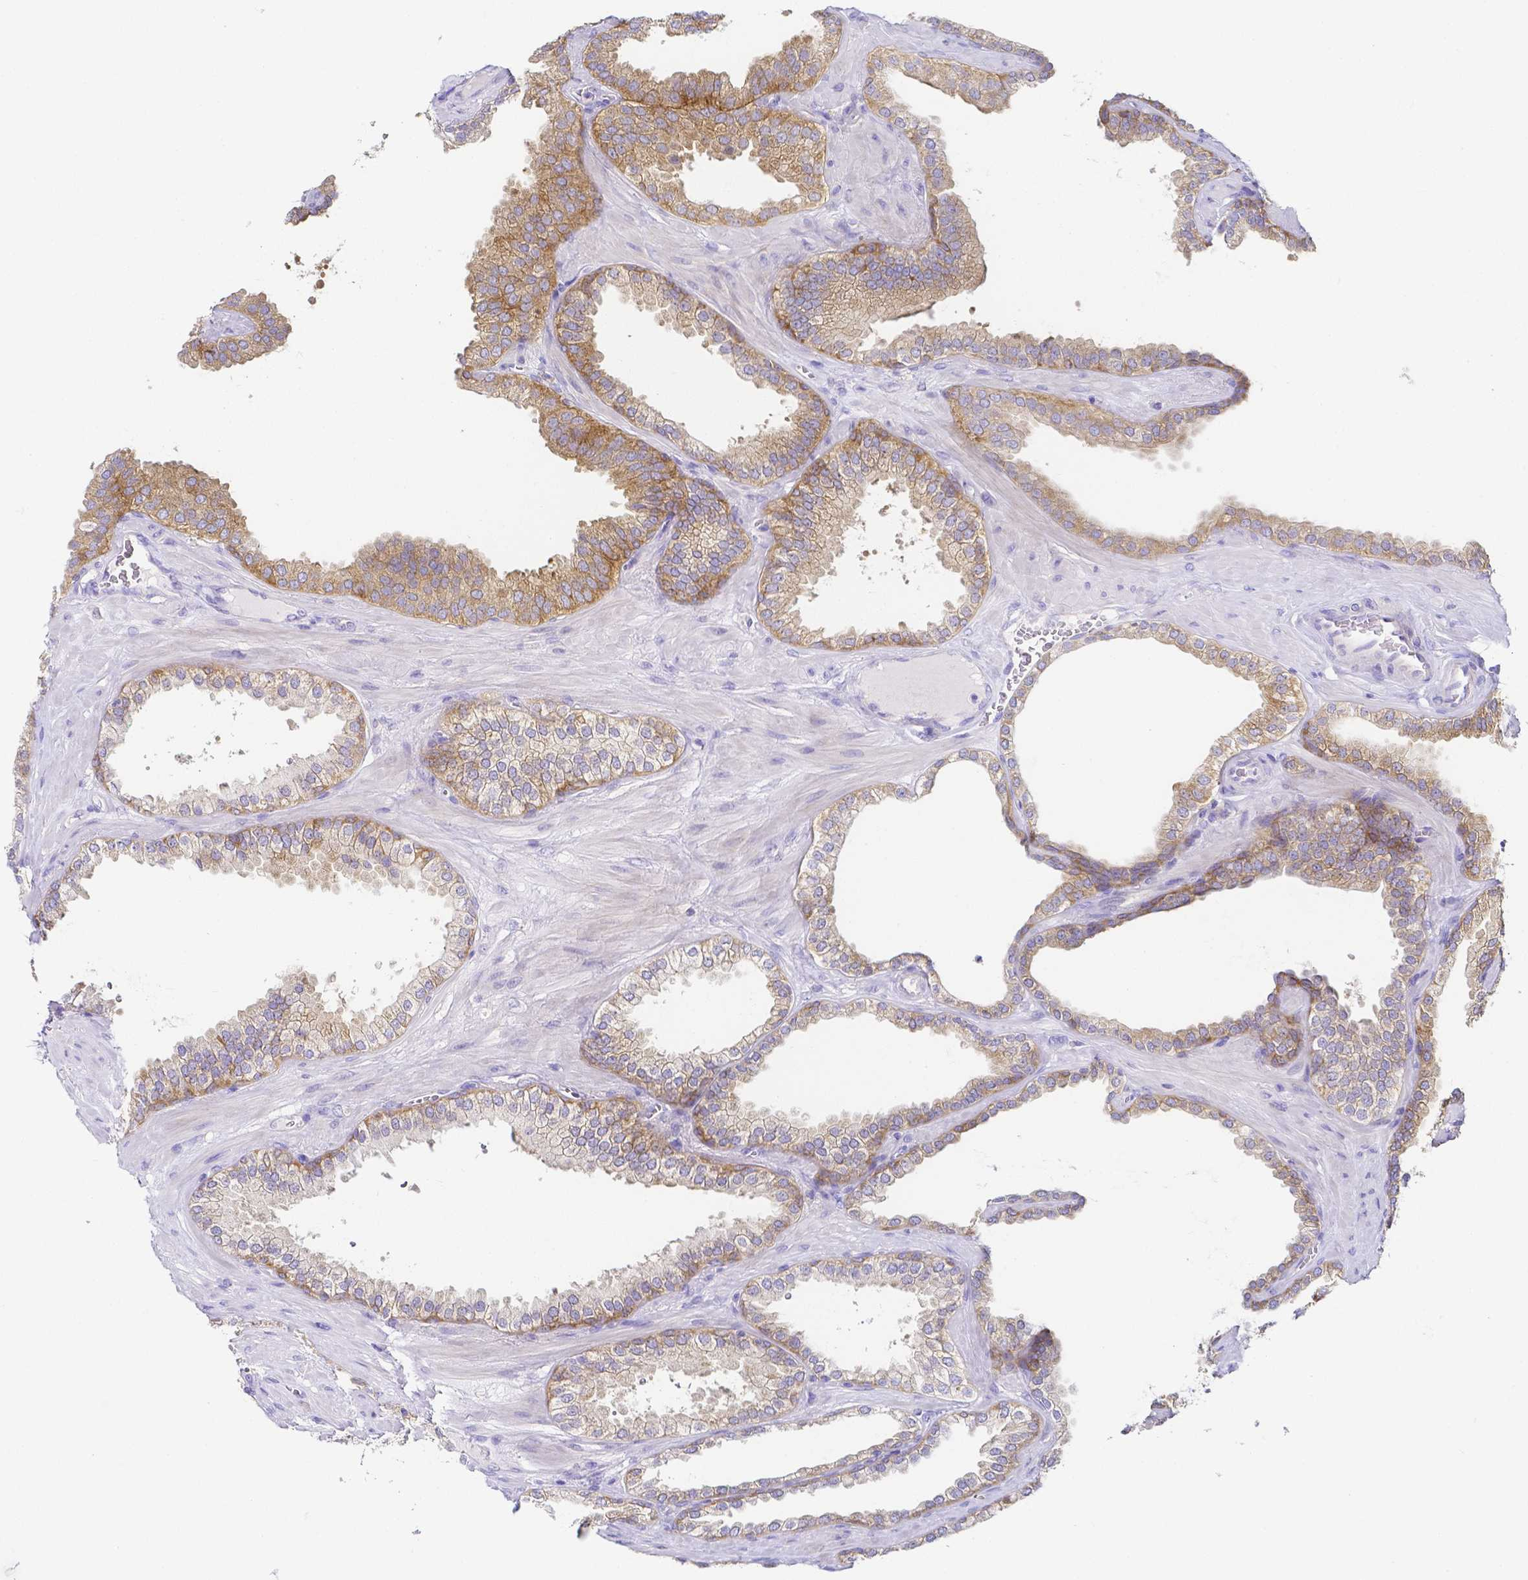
{"staining": {"intensity": "moderate", "quantity": "25%-75%", "location": "cytoplasmic/membranous"}, "tissue": "prostate cancer", "cell_type": "Tumor cells", "image_type": "cancer", "snomed": [{"axis": "morphology", "description": "Adenocarcinoma, High grade"}, {"axis": "topography", "description": "Prostate"}], "caption": "The immunohistochemical stain labels moderate cytoplasmic/membranous expression in tumor cells of high-grade adenocarcinoma (prostate) tissue.", "gene": "PKP3", "patient": {"sex": "male", "age": 68}}